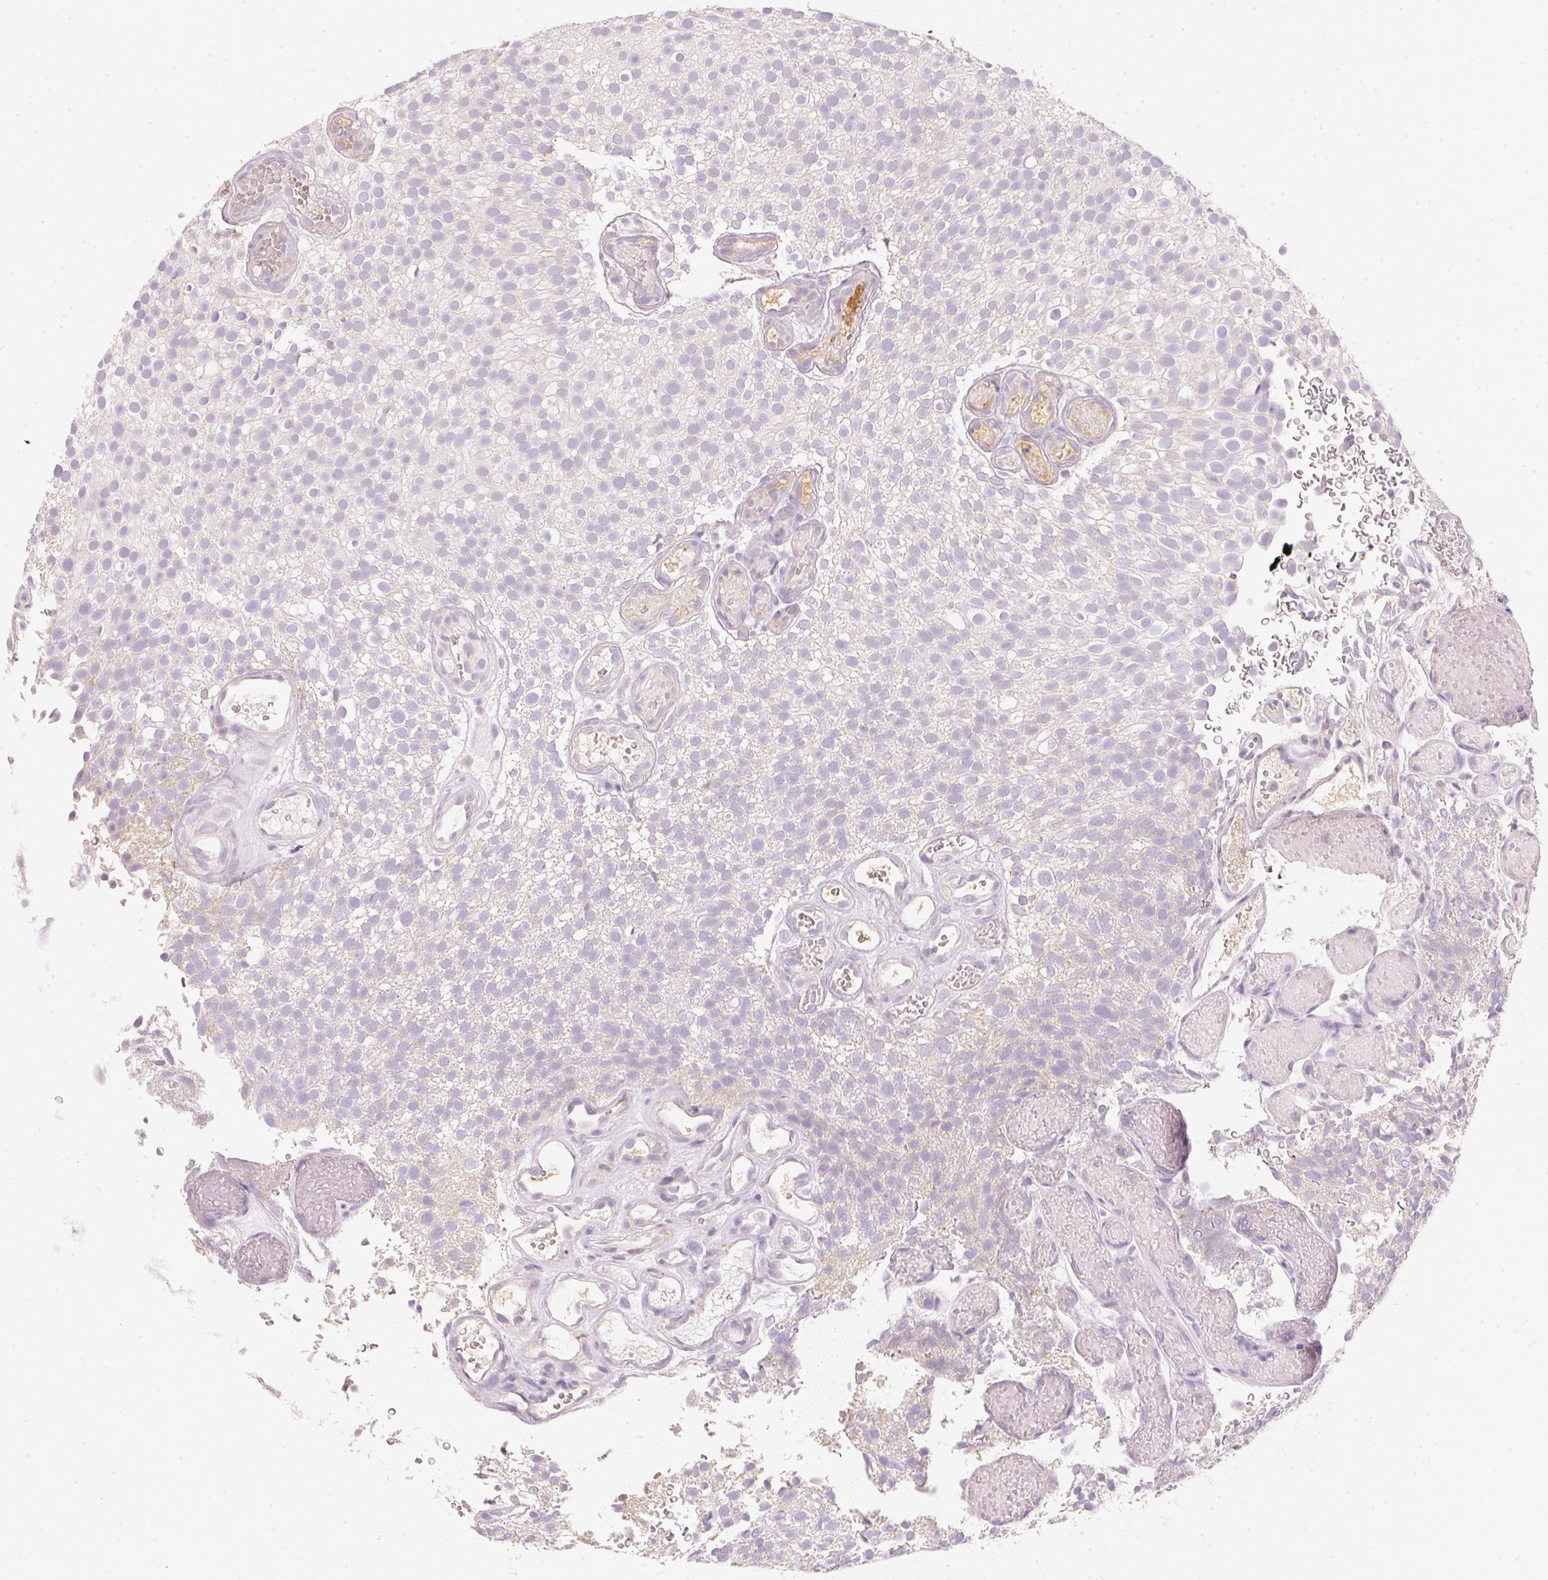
{"staining": {"intensity": "negative", "quantity": "none", "location": "none"}, "tissue": "urothelial cancer", "cell_type": "Tumor cells", "image_type": "cancer", "snomed": [{"axis": "morphology", "description": "Urothelial carcinoma, Low grade"}, {"axis": "topography", "description": "Urinary bladder"}], "caption": "Immunohistochemistry (IHC) of human urothelial cancer demonstrates no staining in tumor cells.", "gene": "RMDN2", "patient": {"sex": "male", "age": 78}}